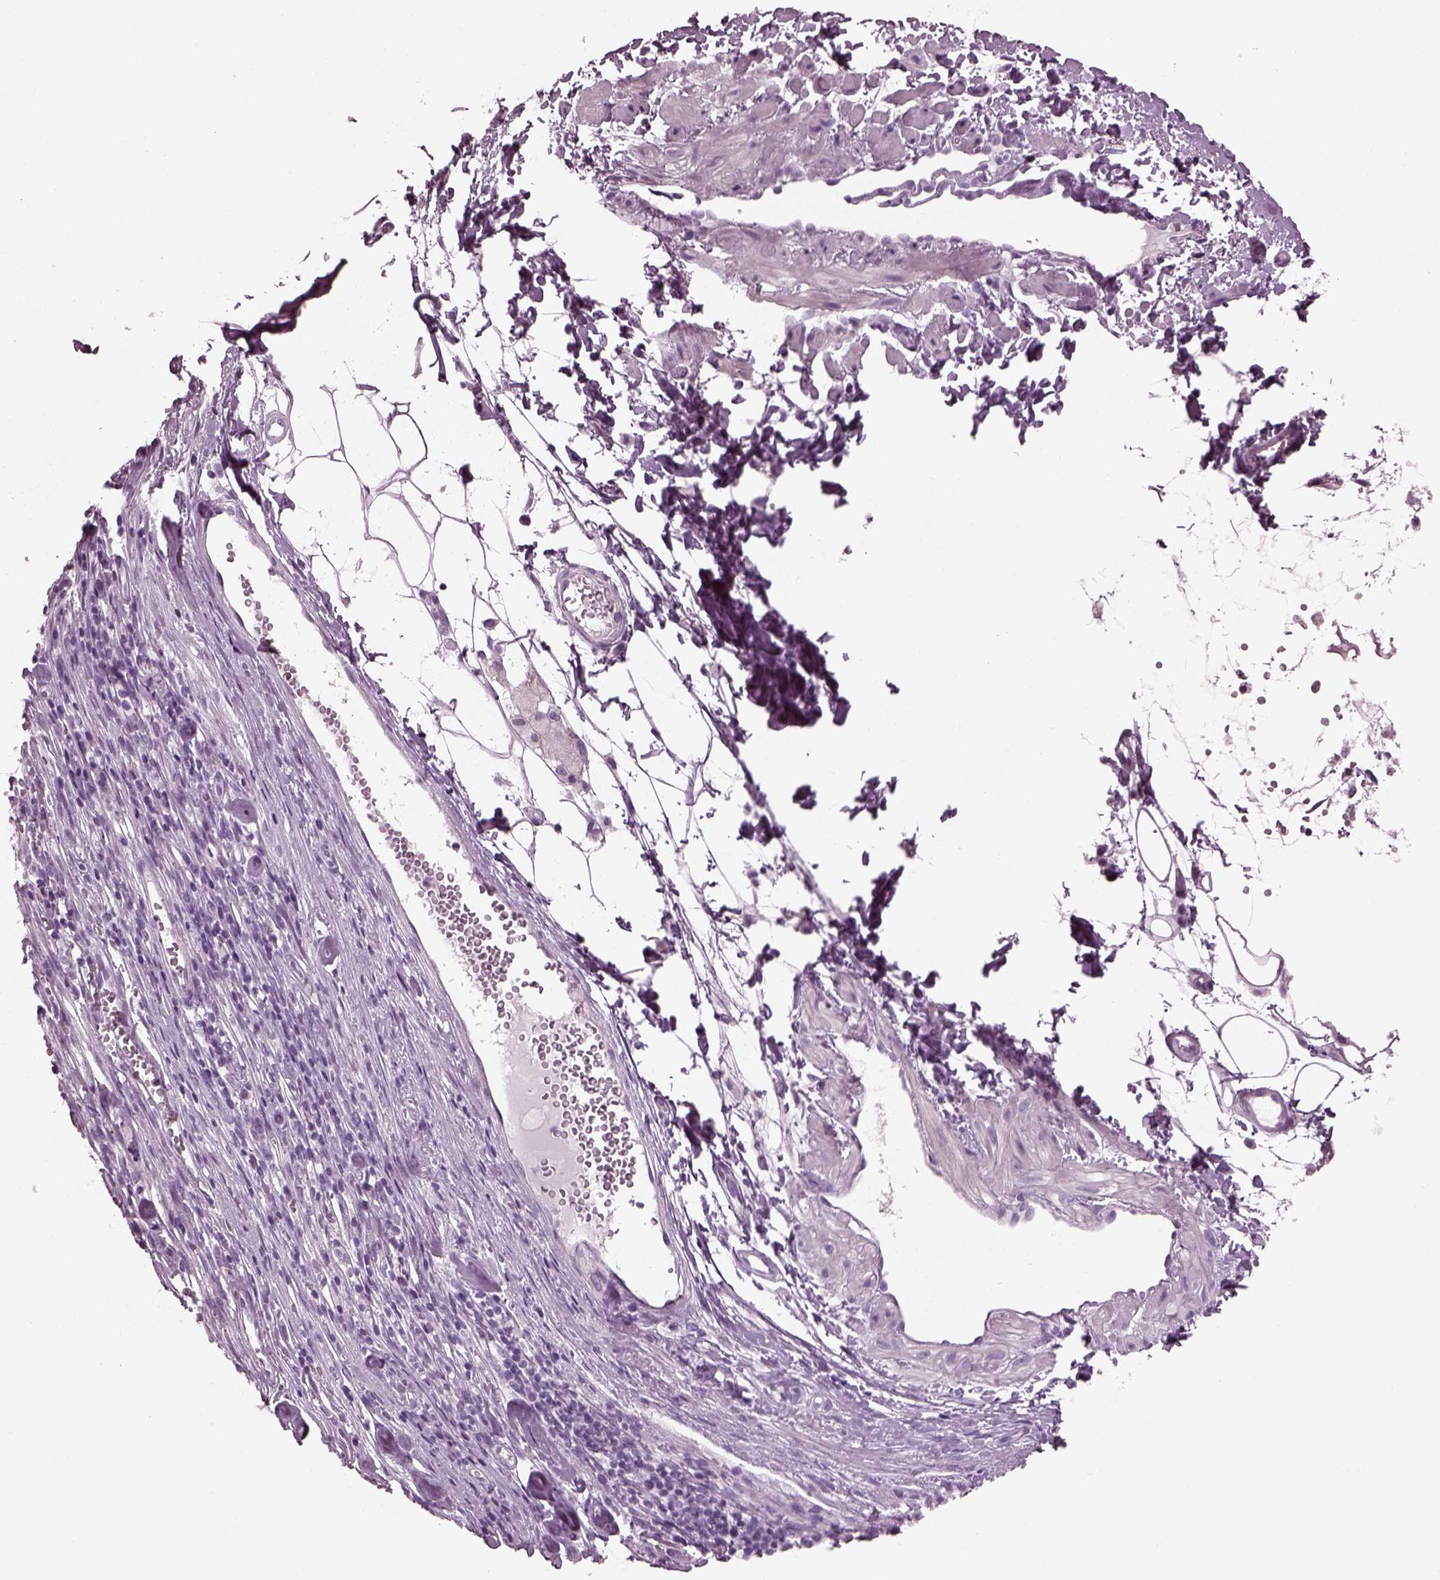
{"staining": {"intensity": "negative", "quantity": "none", "location": "none"}, "tissue": "melanoma", "cell_type": "Tumor cells", "image_type": "cancer", "snomed": [{"axis": "morphology", "description": "Malignant melanoma, Metastatic site"}, {"axis": "topography", "description": "Lymph node"}], "caption": "Image shows no protein staining in tumor cells of melanoma tissue.", "gene": "SLC6A17", "patient": {"sex": "female", "age": 64}}